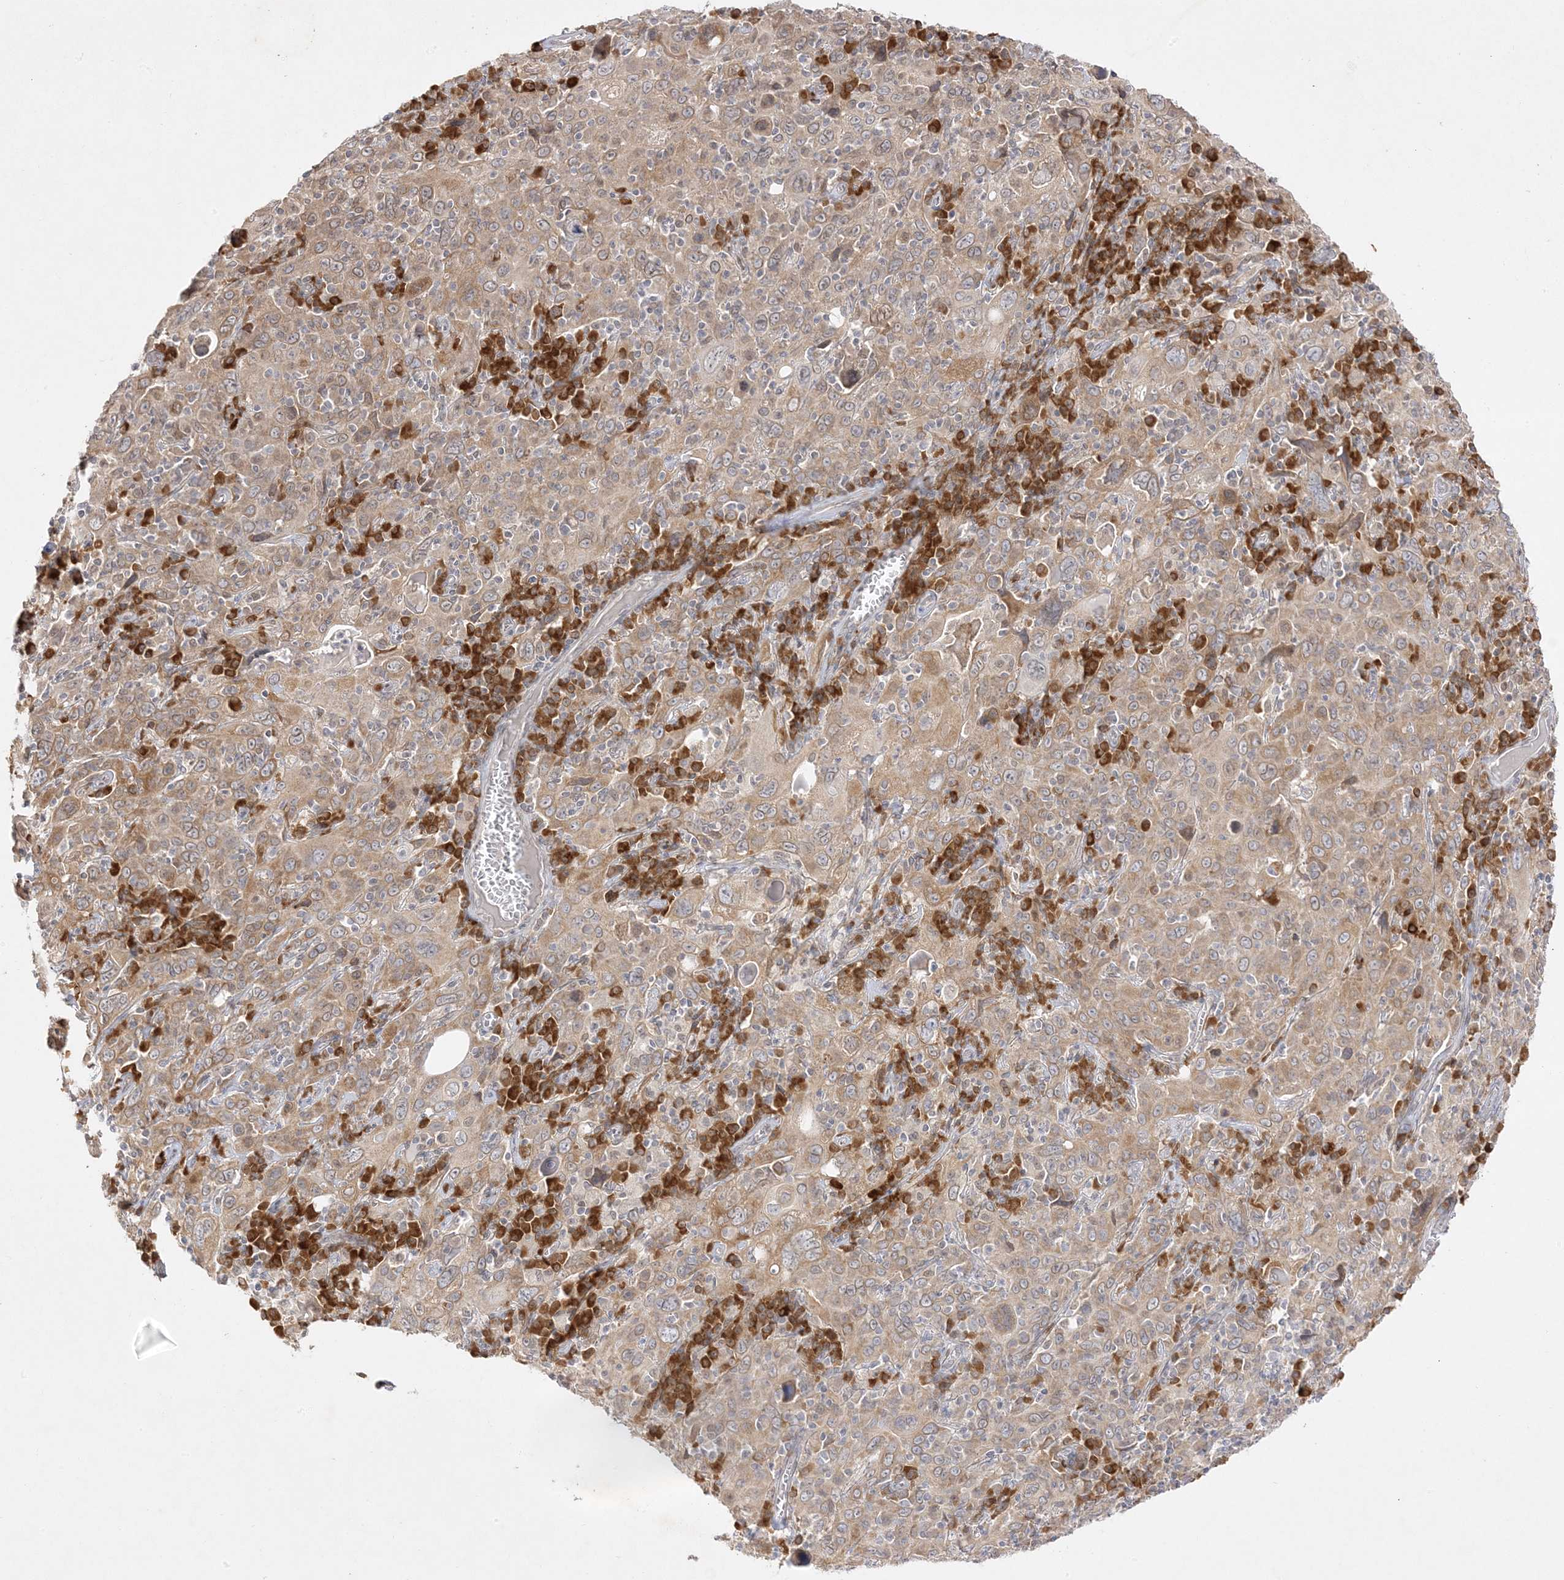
{"staining": {"intensity": "weak", "quantity": ">75%", "location": "cytoplasmic/membranous"}, "tissue": "cervical cancer", "cell_type": "Tumor cells", "image_type": "cancer", "snomed": [{"axis": "morphology", "description": "Squamous cell carcinoma, NOS"}, {"axis": "topography", "description": "Cervix"}], "caption": "Tumor cells reveal low levels of weak cytoplasmic/membranous staining in about >75% of cells in human cervical squamous cell carcinoma.", "gene": "C2CD2", "patient": {"sex": "female", "age": 46}}